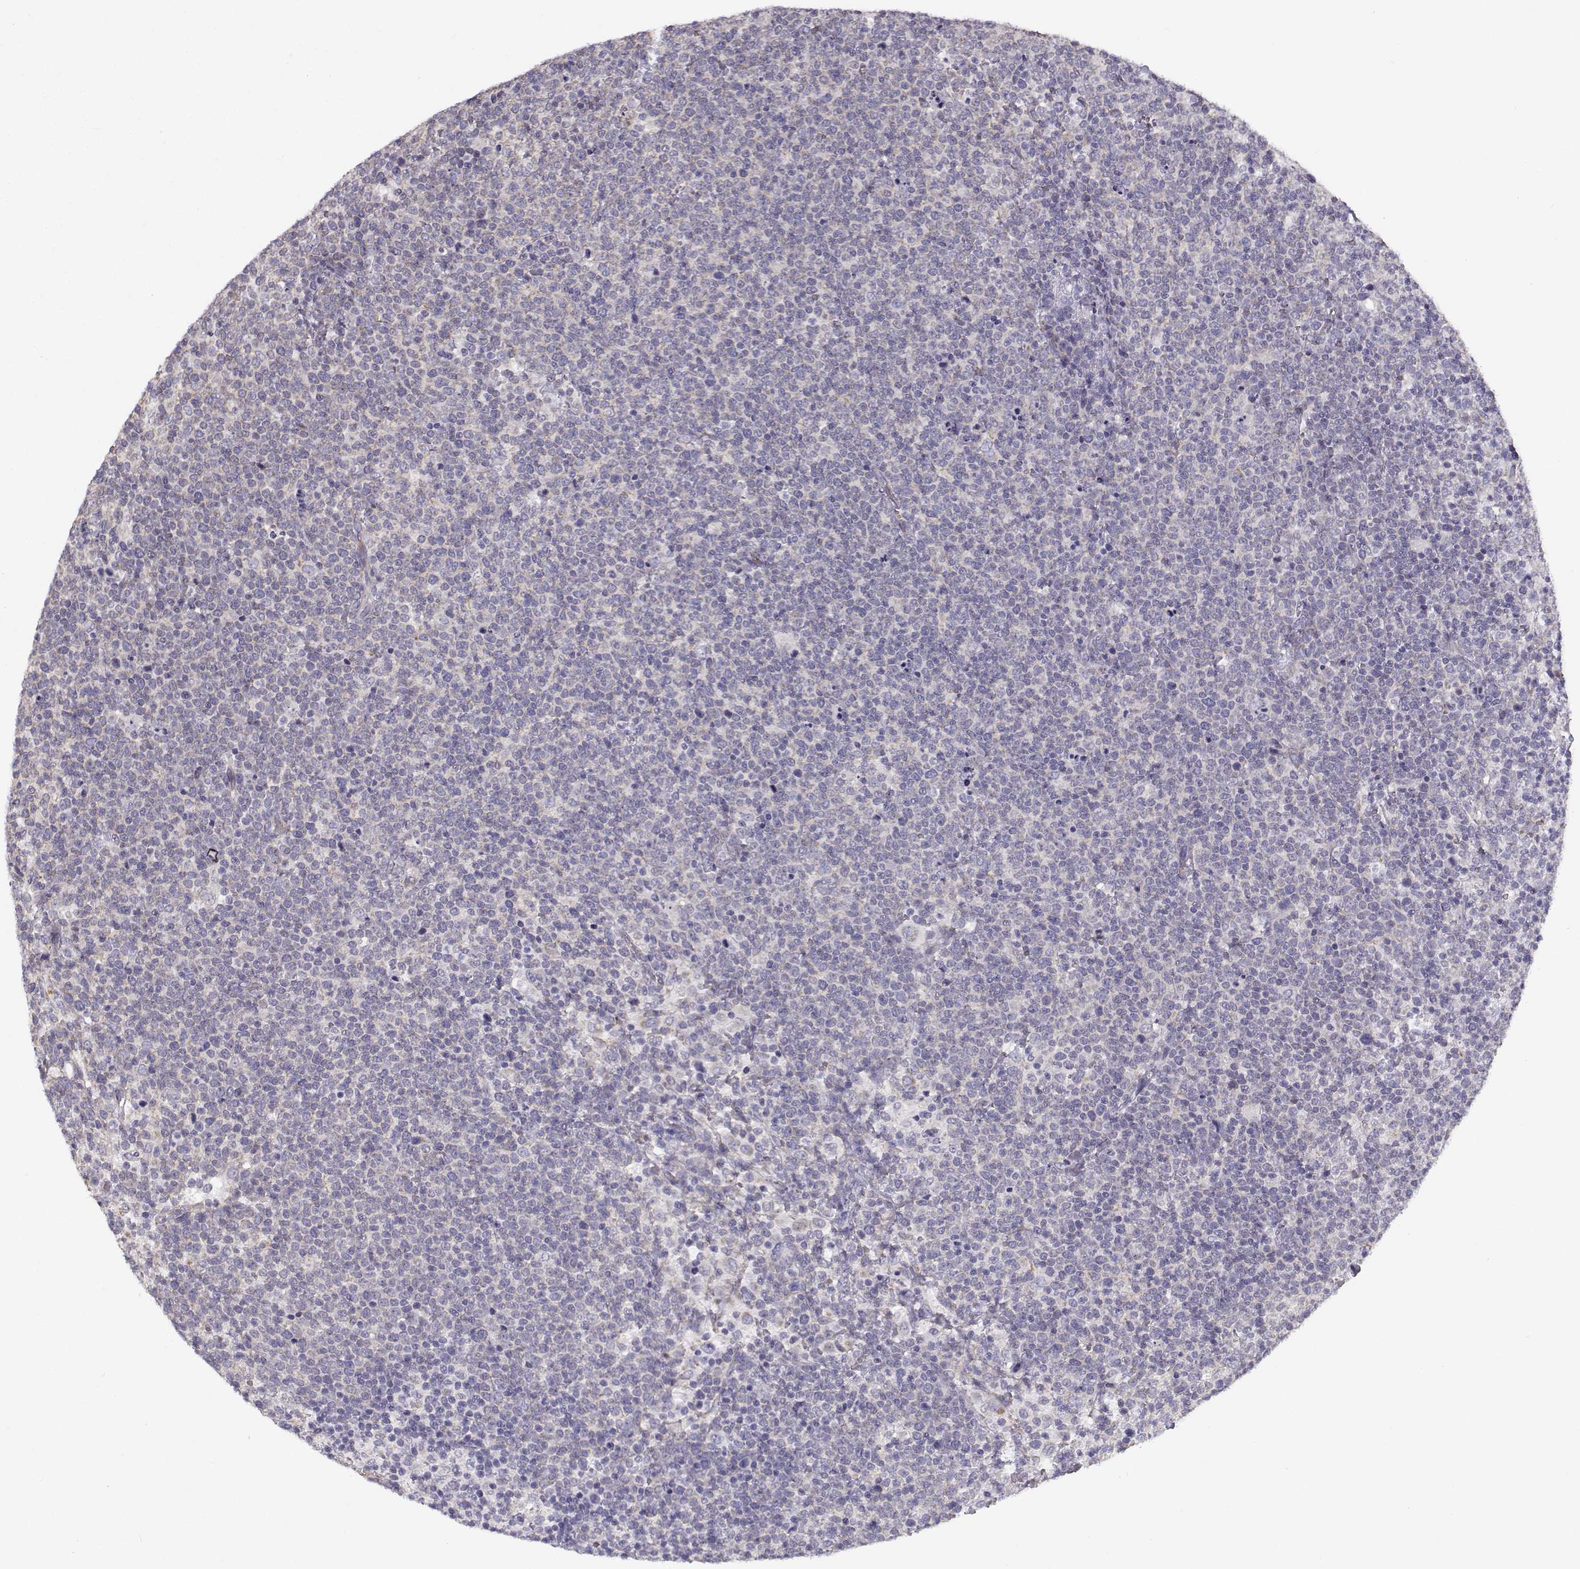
{"staining": {"intensity": "negative", "quantity": "none", "location": "none"}, "tissue": "lymphoma", "cell_type": "Tumor cells", "image_type": "cancer", "snomed": [{"axis": "morphology", "description": "Malignant lymphoma, non-Hodgkin's type, High grade"}, {"axis": "topography", "description": "Lymph node"}], "caption": "Immunohistochemistry of human malignant lymphoma, non-Hodgkin's type (high-grade) shows no positivity in tumor cells.", "gene": "BEND6", "patient": {"sex": "male", "age": 61}}